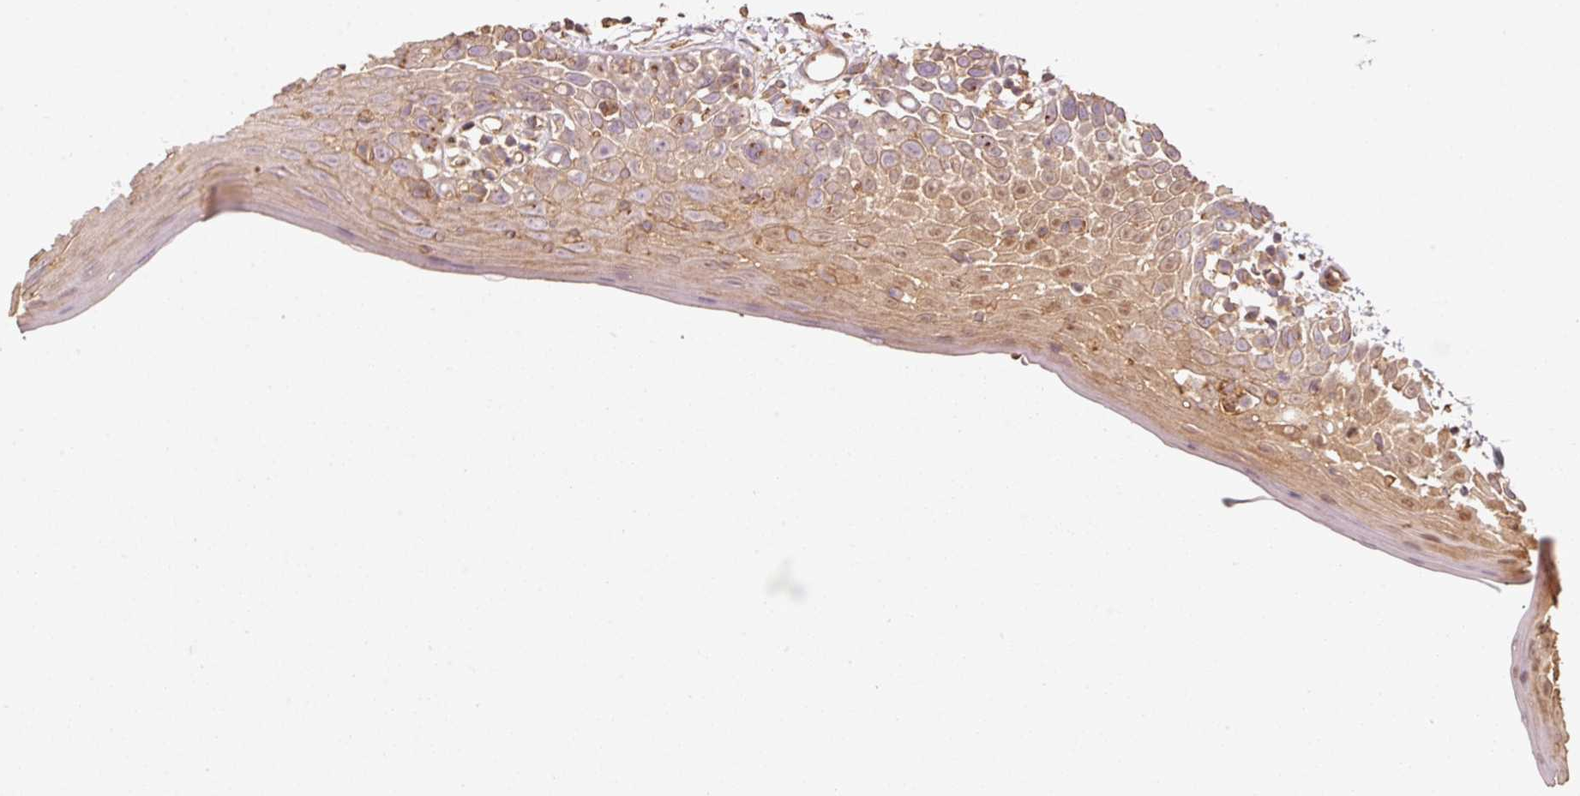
{"staining": {"intensity": "moderate", "quantity": ">75%", "location": "cytoplasmic/membranous,nuclear"}, "tissue": "oral mucosa", "cell_type": "Squamous epithelial cells", "image_type": "normal", "snomed": [{"axis": "morphology", "description": "Normal tissue, NOS"}, {"axis": "morphology", "description": "Squamous cell carcinoma, NOS"}, {"axis": "topography", "description": "Oral tissue"}, {"axis": "topography", "description": "Tounge, NOS"}, {"axis": "topography", "description": "Head-Neck"}], "caption": "Immunohistochemical staining of unremarkable oral mucosa shows medium levels of moderate cytoplasmic/membranous,nuclear positivity in approximately >75% of squamous epithelial cells.", "gene": "CEP95", "patient": {"sex": "male", "age": 76}}